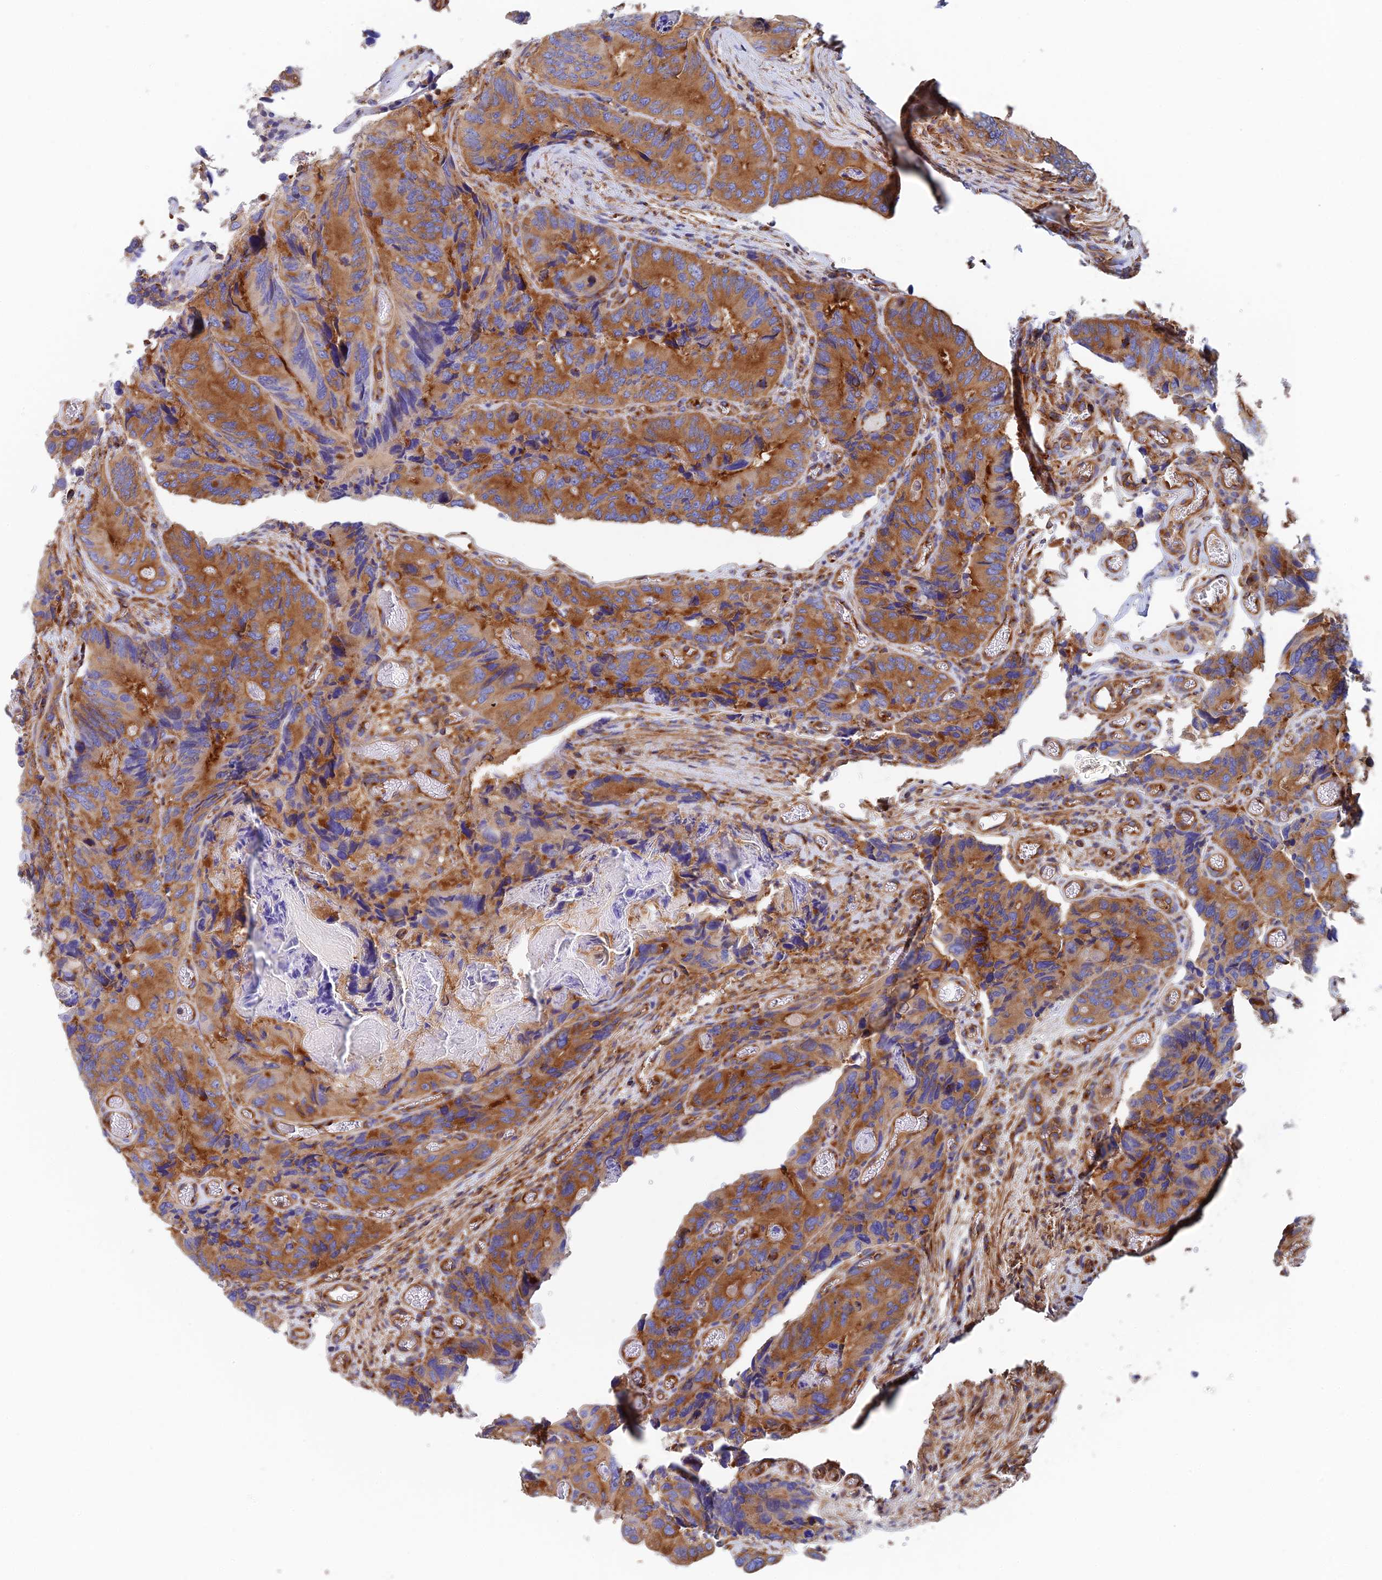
{"staining": {"intensity": "strong", "quantity": ">75%", "location": "cytoplasmic/membranous"}, "tissue": "colorectal cancer", "cell_type": "Tumor cells", "image_type": "cancer", "snomed": [{"axis": "morphology", "description": "Adenocarcinoma, NOS"}, {"axis": "topography", "description": "Colon"}], "caption": "A high-resolution micrograph shows immunohistochemistry staining of colorectal cancer (adenocarcinoma), which displays strong cytoplasmic/membranous positivity in approximately >75% of tumor cells.", "gene": "DCTN2", "patient": {"sex": "male", "age": 84}}